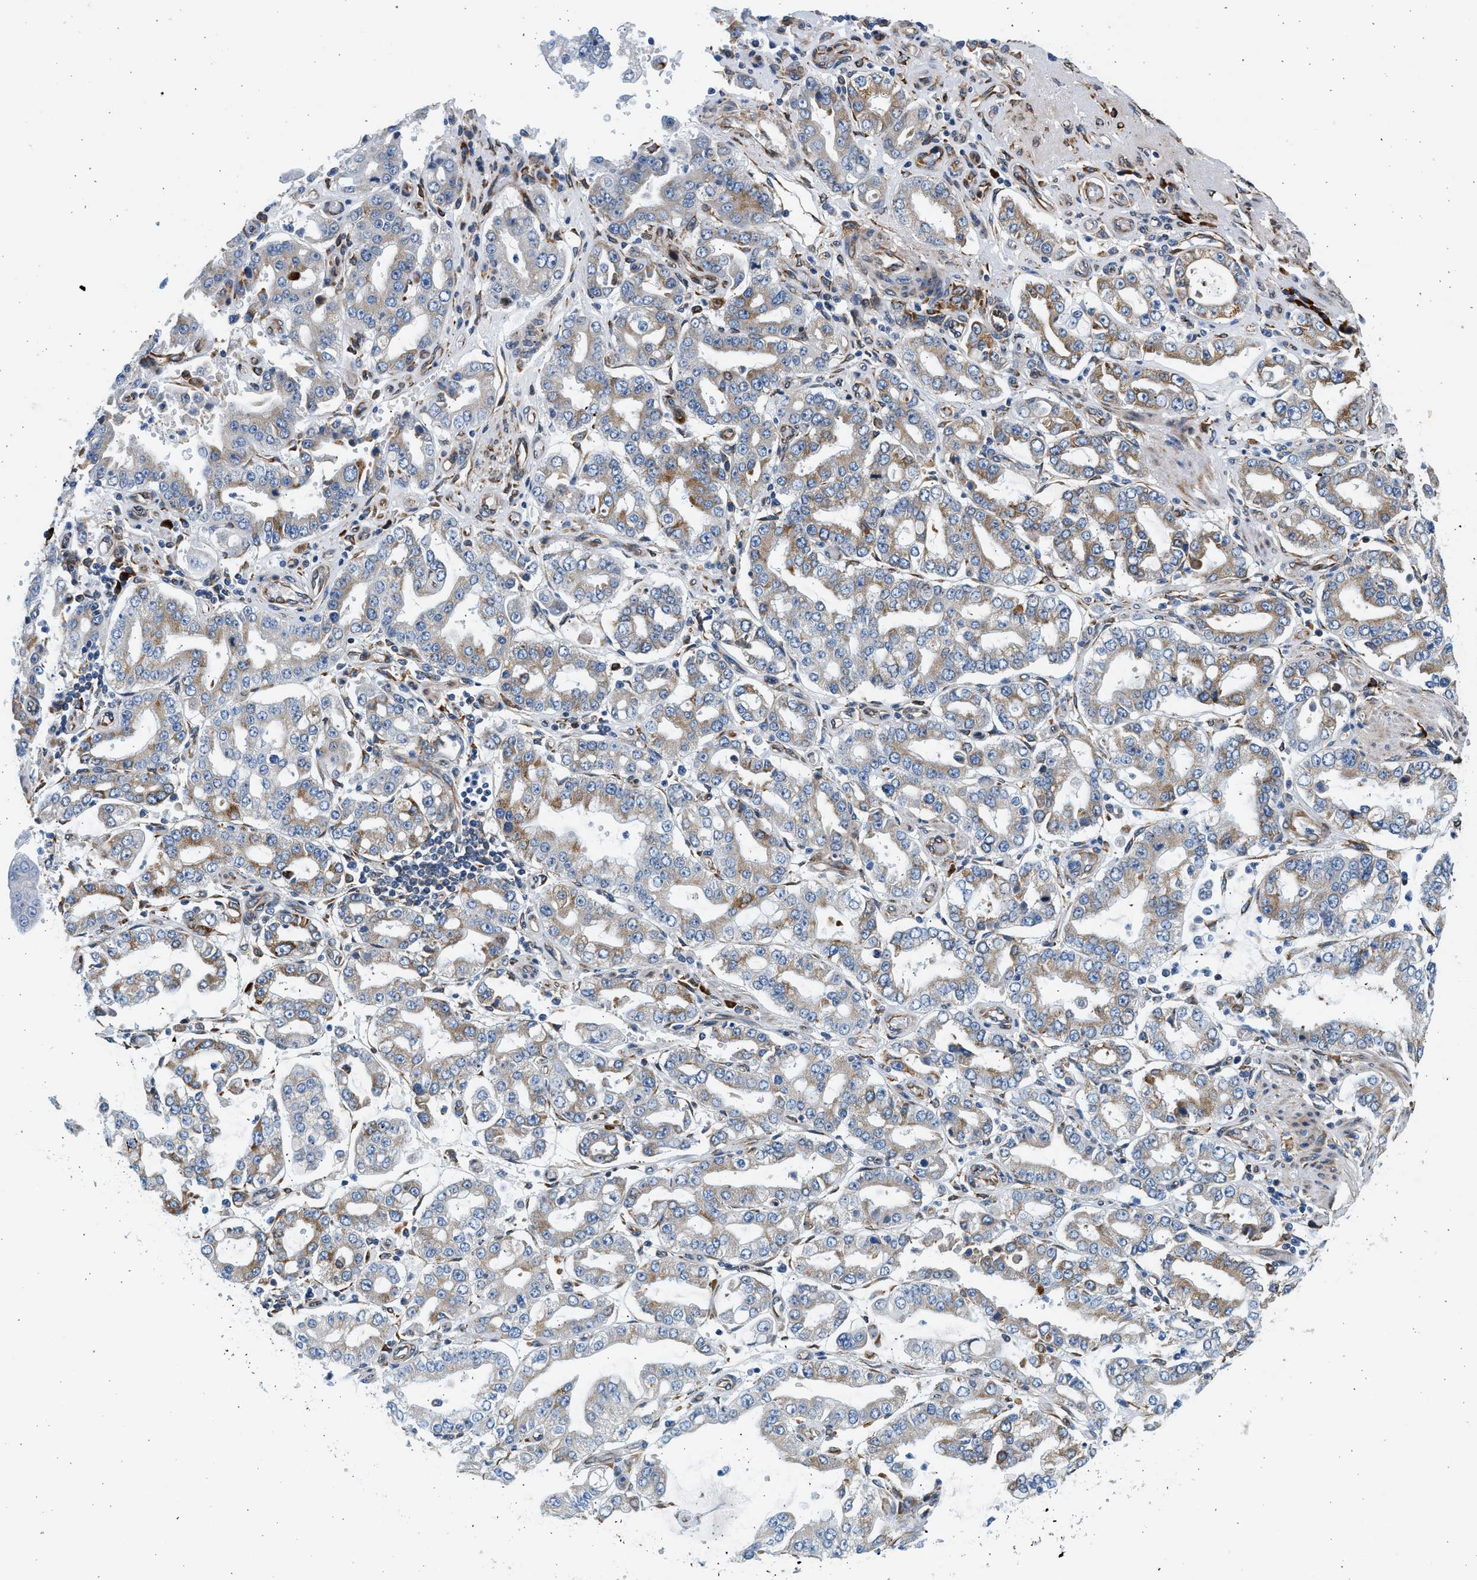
{"staining": {"intensity": "moderate", "quantity": "25%-75%", "location": "cytoplasmic/membranous"}, "tissue": "stomach cancer", "cell_type": "Tumor cells", "image_type": "cancer", "snomed": [{"axis": "morphology", "description": "Adenocarcinoma, NOS"}, {"axis": "topography", "description": "Stomach"}], "caption": "Human stomach cancer (adenocarcinoma) stained for a protein (brown) reveals moderate cytoplasmic/membranous positive expression in approximately 25%-75% of tumor cells.", "gene": "CNTN6", "patient": {"sex": "male", "age": 76}}